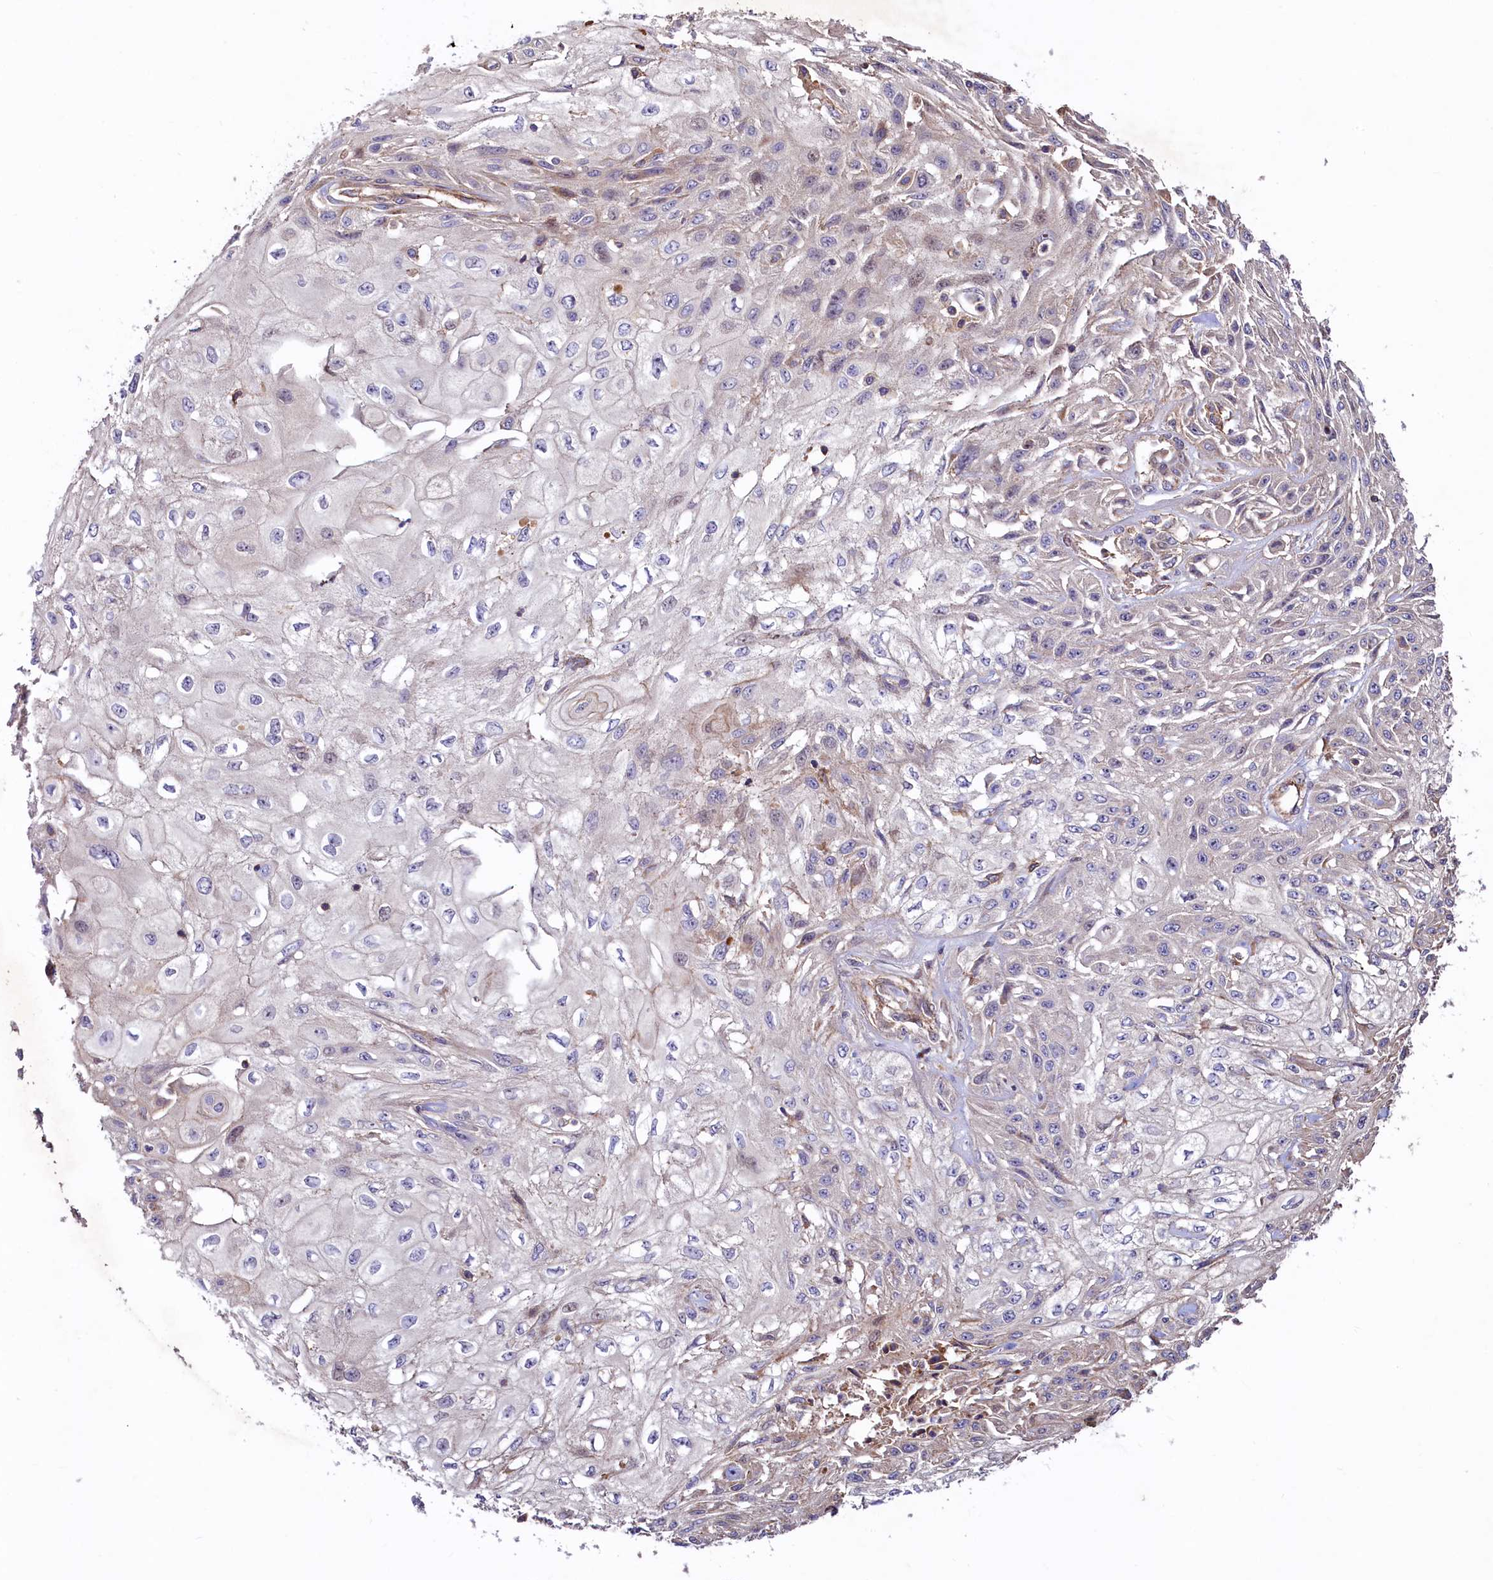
{"staining": {"intensity": "negative", "quantity": "none", "location": "none"}, "tissue": "skin cancer", "cell_type": "Tumor cells", "image_type": "cancer", "snomed": [{"axis": "morphology", "description": "Squamous cell carcinoma, NOS"}, {"axis": "morphology", "description": "Squamous cell carcinoma, metastatic, NOS"}, {"axis": "topography", "description": "Skin"}, {"axis": "topography", "description": "Lymph node"}], "caption": "Histopathology image shows no significant protein expression in tumor cells of skin cancer (metastatic squamous cell carcinoma).", "gene": "KLHDC4", "patient": {"sex": "male", "age": 75}}